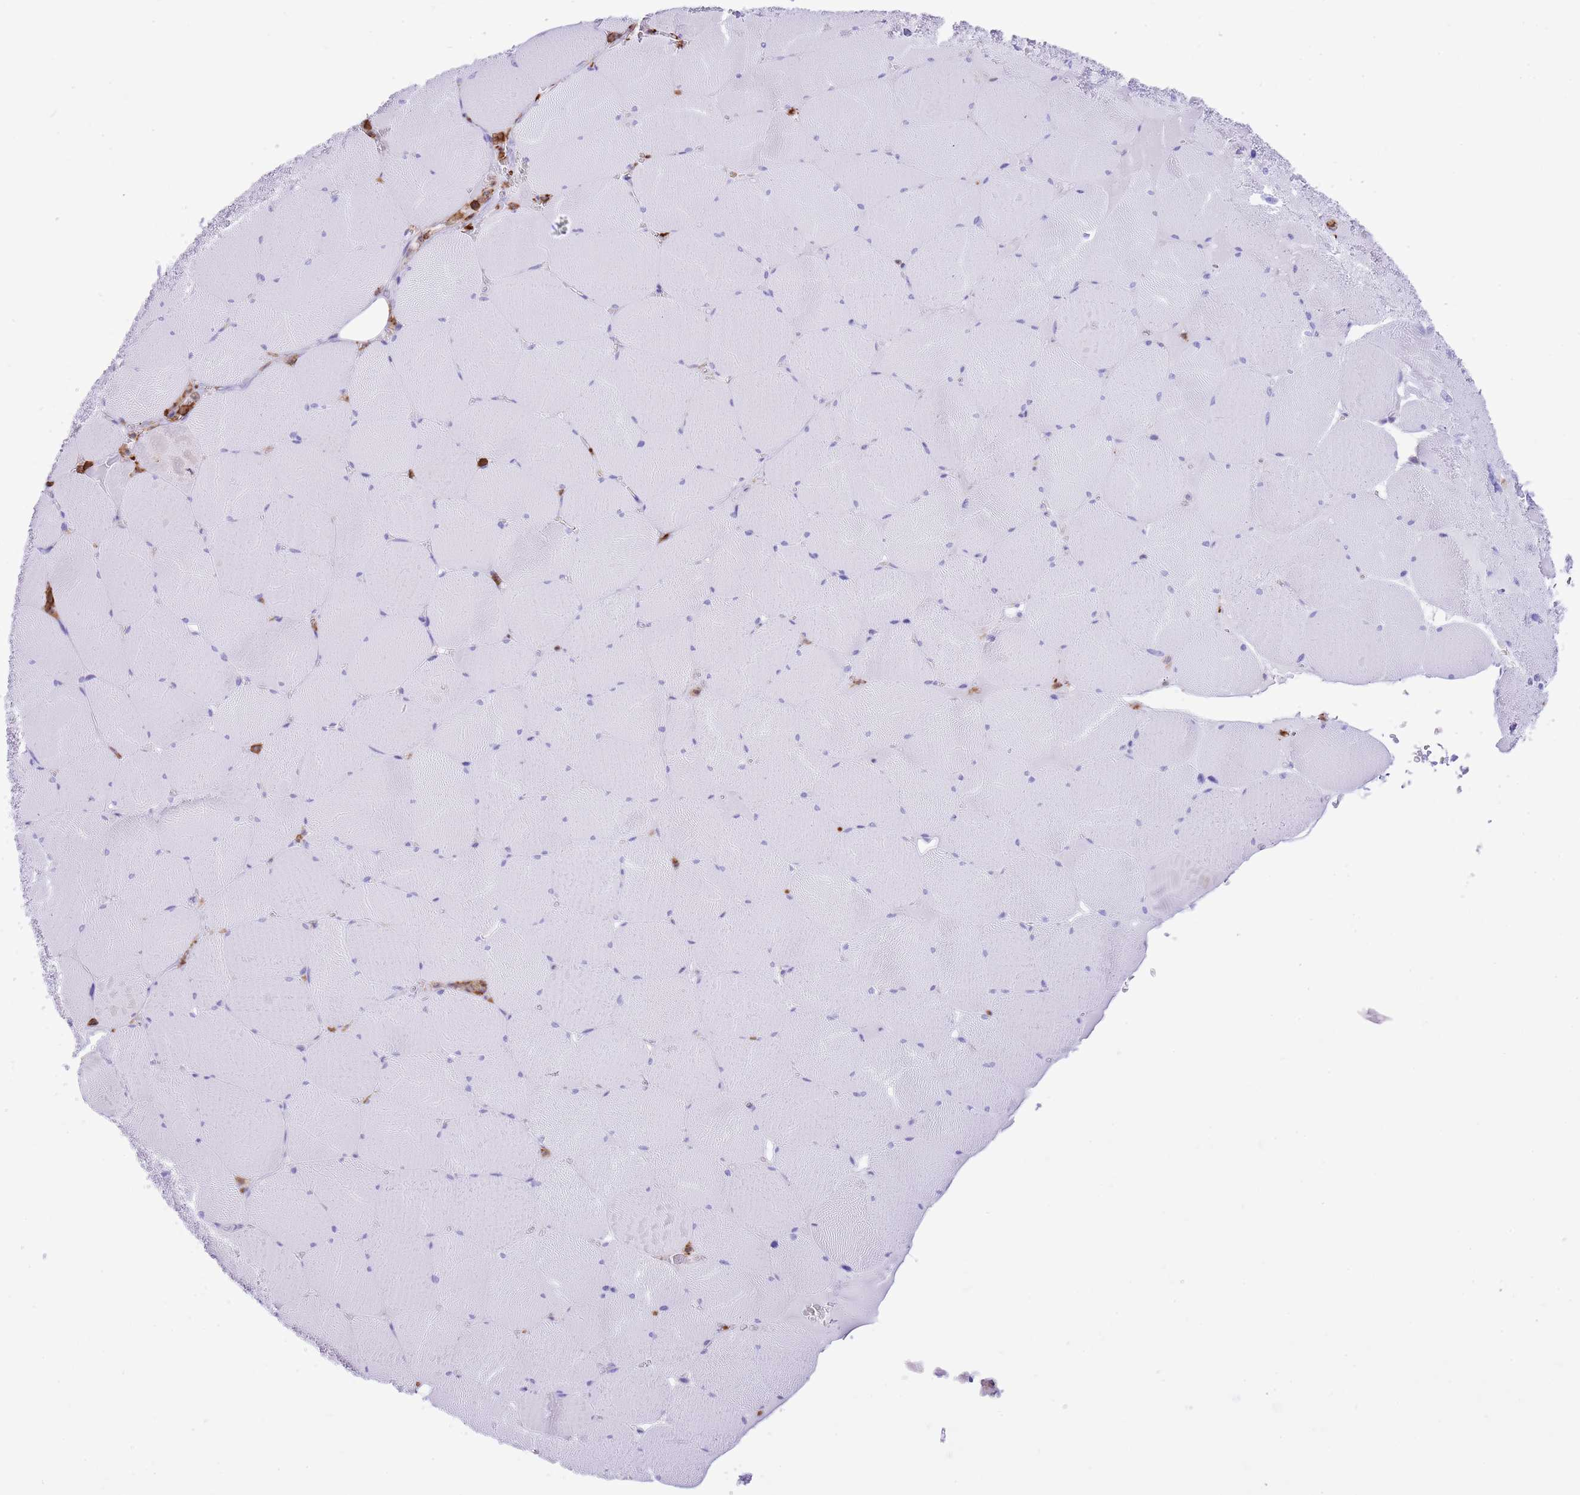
{"staining": {"intensity": "negative", "quantity": "none", "location": "none"}, "tissue": "skeletal muscle", "cell_type": "Myocytes", "image_type": "normal", "snomed": [{"axis": "morphology", "description": "Normal tissue, NOS"}, {"axis": "topography", "description": "Skeletal muscle"}, {"axis": "topography", "description": "Head-Neck"}], "caption": "An image of skeletal muscle stained for a protein reveals no brown staining in myocytes.", "gene": "EFHD2", "patient": {"sex": "male", "age": 66}}